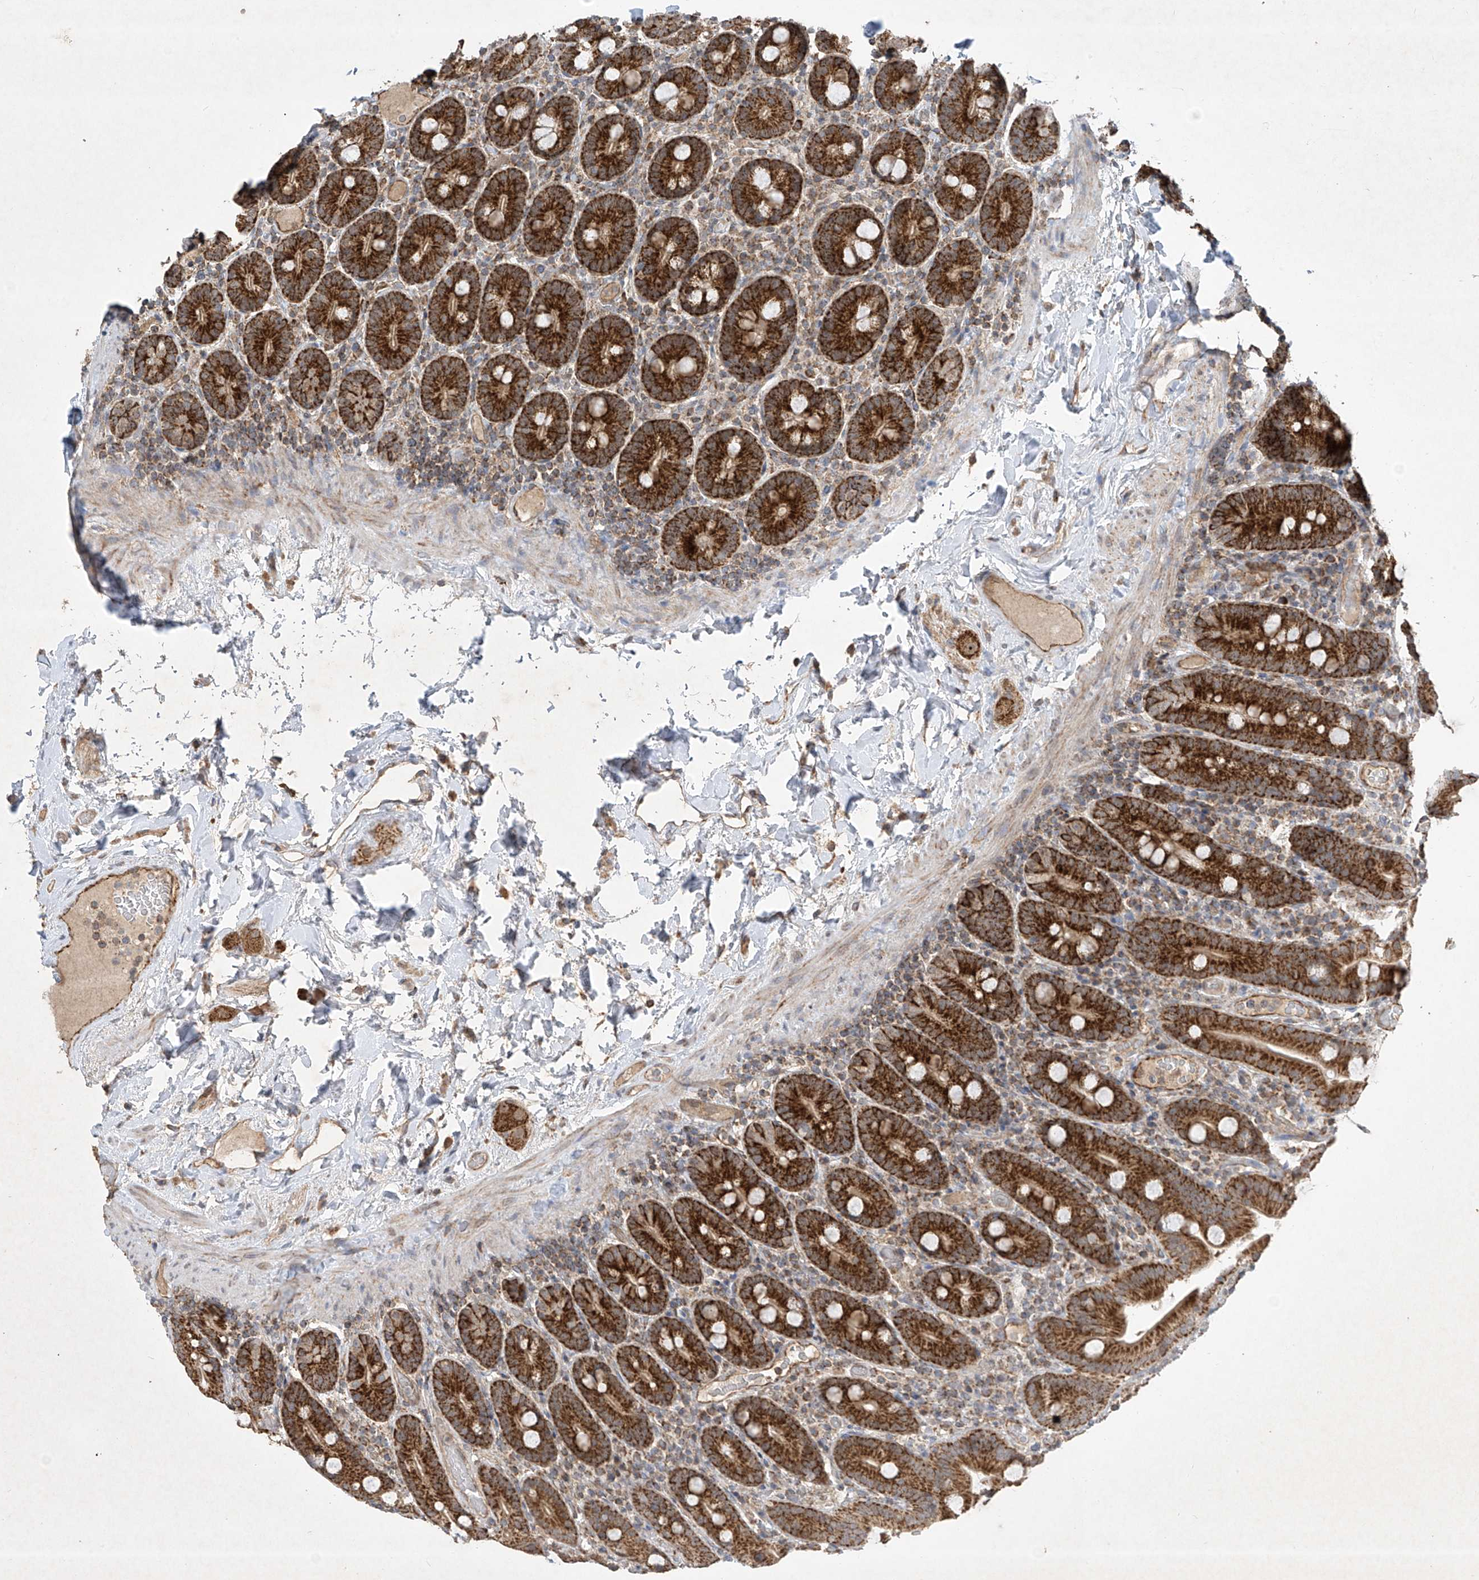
{"staining": {"intensity": "strong", "quantity": ">75%", "location": "cytoplasmic/membranous"}, "tissue": "duodenum", "cell_type": "Glandular cells", "image_type": "normal", "snomed": [{"axis": "morphology", "description": "Normal tissue, NOS"}, {"axis": "topography", "description": "Duodenum"}], "caption": "This is a photomicrograph of IHC staining of unremarkable duodenum, which shows strong positivity in the cytoplasmic/membranous of glandular cells.", "gene": "UQCC1", "patient": {"sex": "male", "age": 55}}